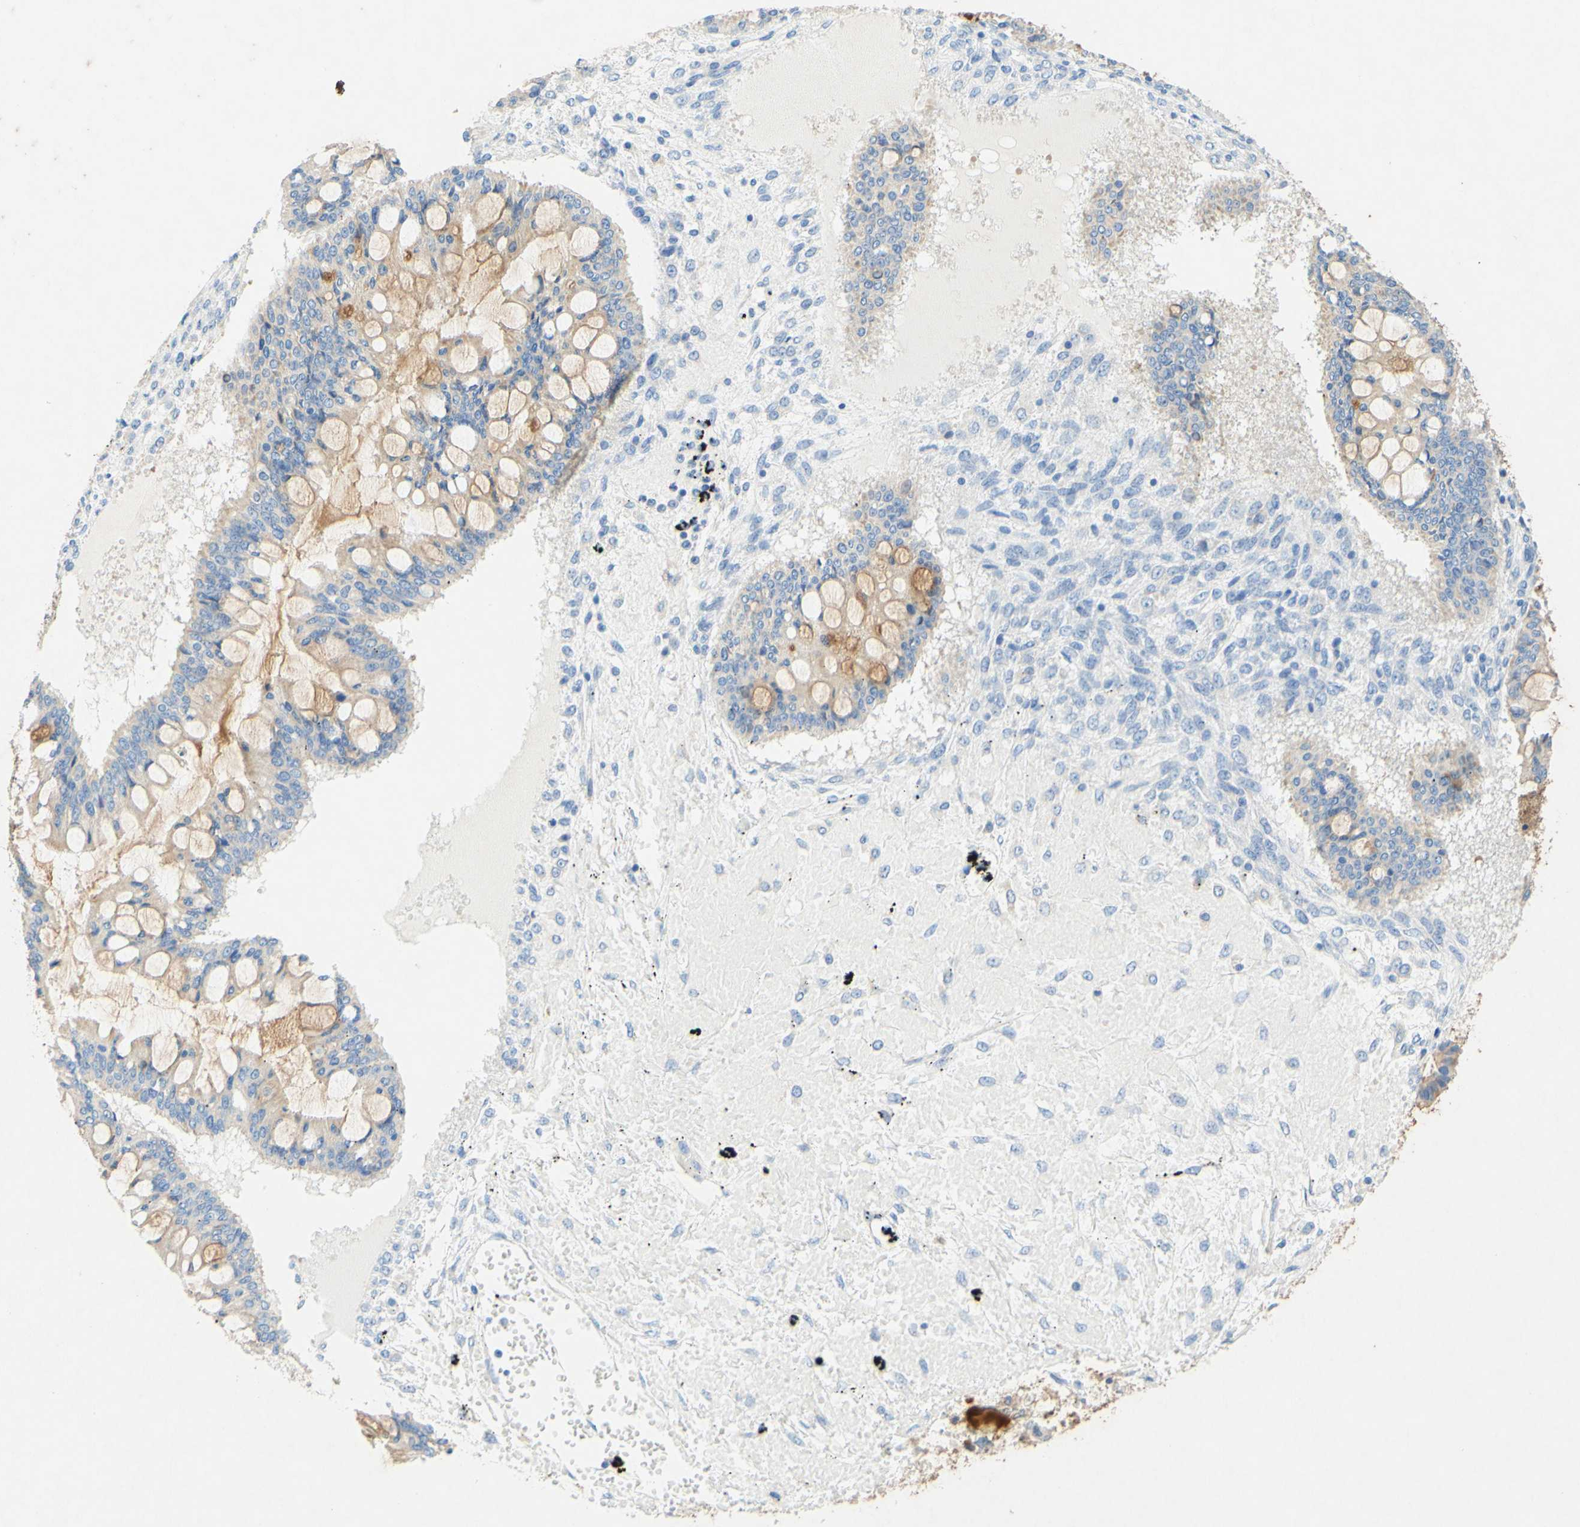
{"staining": {"intensity": "weak", "quantity": ">75%", "location": "cytoplasmic/membranous"}, "tissue": "ovarian cancer", "cell_type": "Tumor cells", "image_type": "cancer", "snomed": [{"axis": "morphology", "description": "Cystadenocarcinoma, mucinous, NOS"}, {"axis": "topography", "description": "Ovary"}], "caption": "Protein positivity by immunohistochemistry reveals weak cytoplasmic/membranous positivity in about >75% of tumor cells in ovarian cancer. Using DAB (3,3'-diaminobenzidine) (brown) and hematoxylin (blue) stains, captured at high magnification using brightfield microscopy.", "gene": "SLC46A1", "patient": {"sex": "female", "age": 73}}